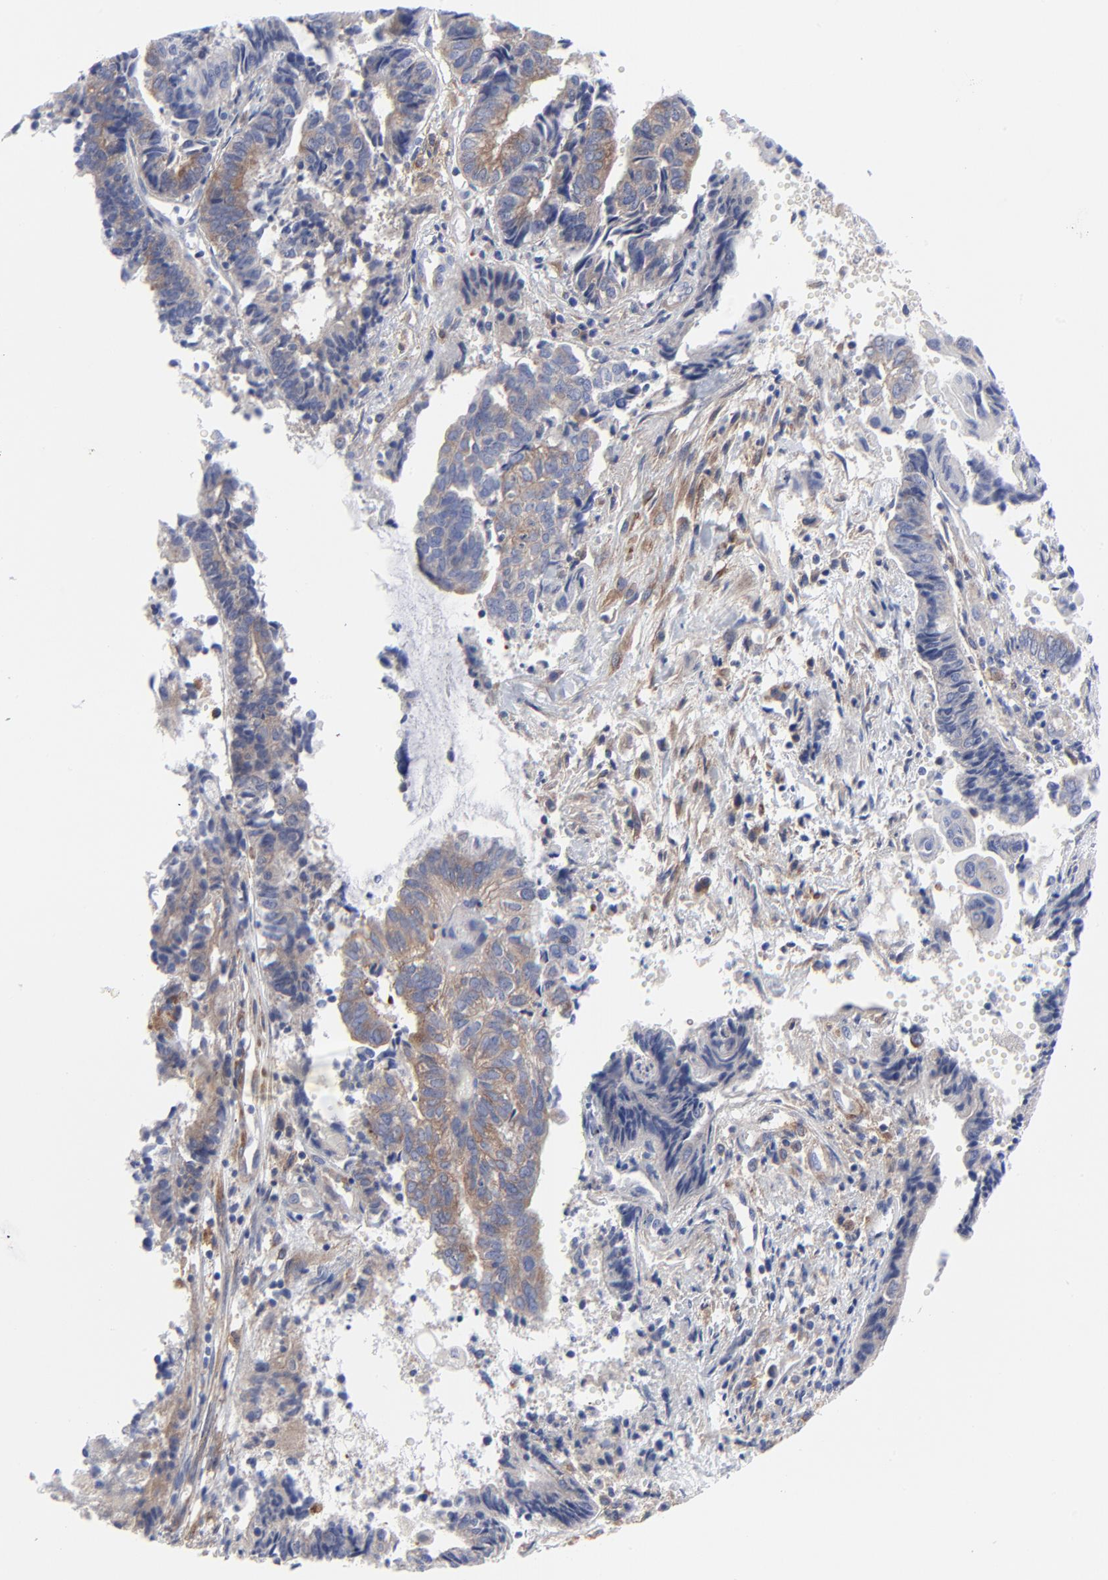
{"staining": {"intensity": "moderate", "quantity": ">75%", "location": "cytoplasmic/membranous"}, "tissue": "endometrial cancer", "cell_type": "Tumor cells", "image_type": "cancer", "snomed": [{"axis": "morphology", "description": "Adenocarcinoma, NOS"}, {"axis": "topography", "description": "Uterus"}, {"axis": "topography", "description": "Endometrium"}], "caption": "This histopathology image demonstrates endometrial cancer stained with immunohistochemistry to label a protein in brown. The cytoplasmic/membranous of tumor cells show moderate positivity for the protein. Nuclei are counter-stained blue.", "gene": "STAT2", "patient": {"sex": "female", "age": 70}}